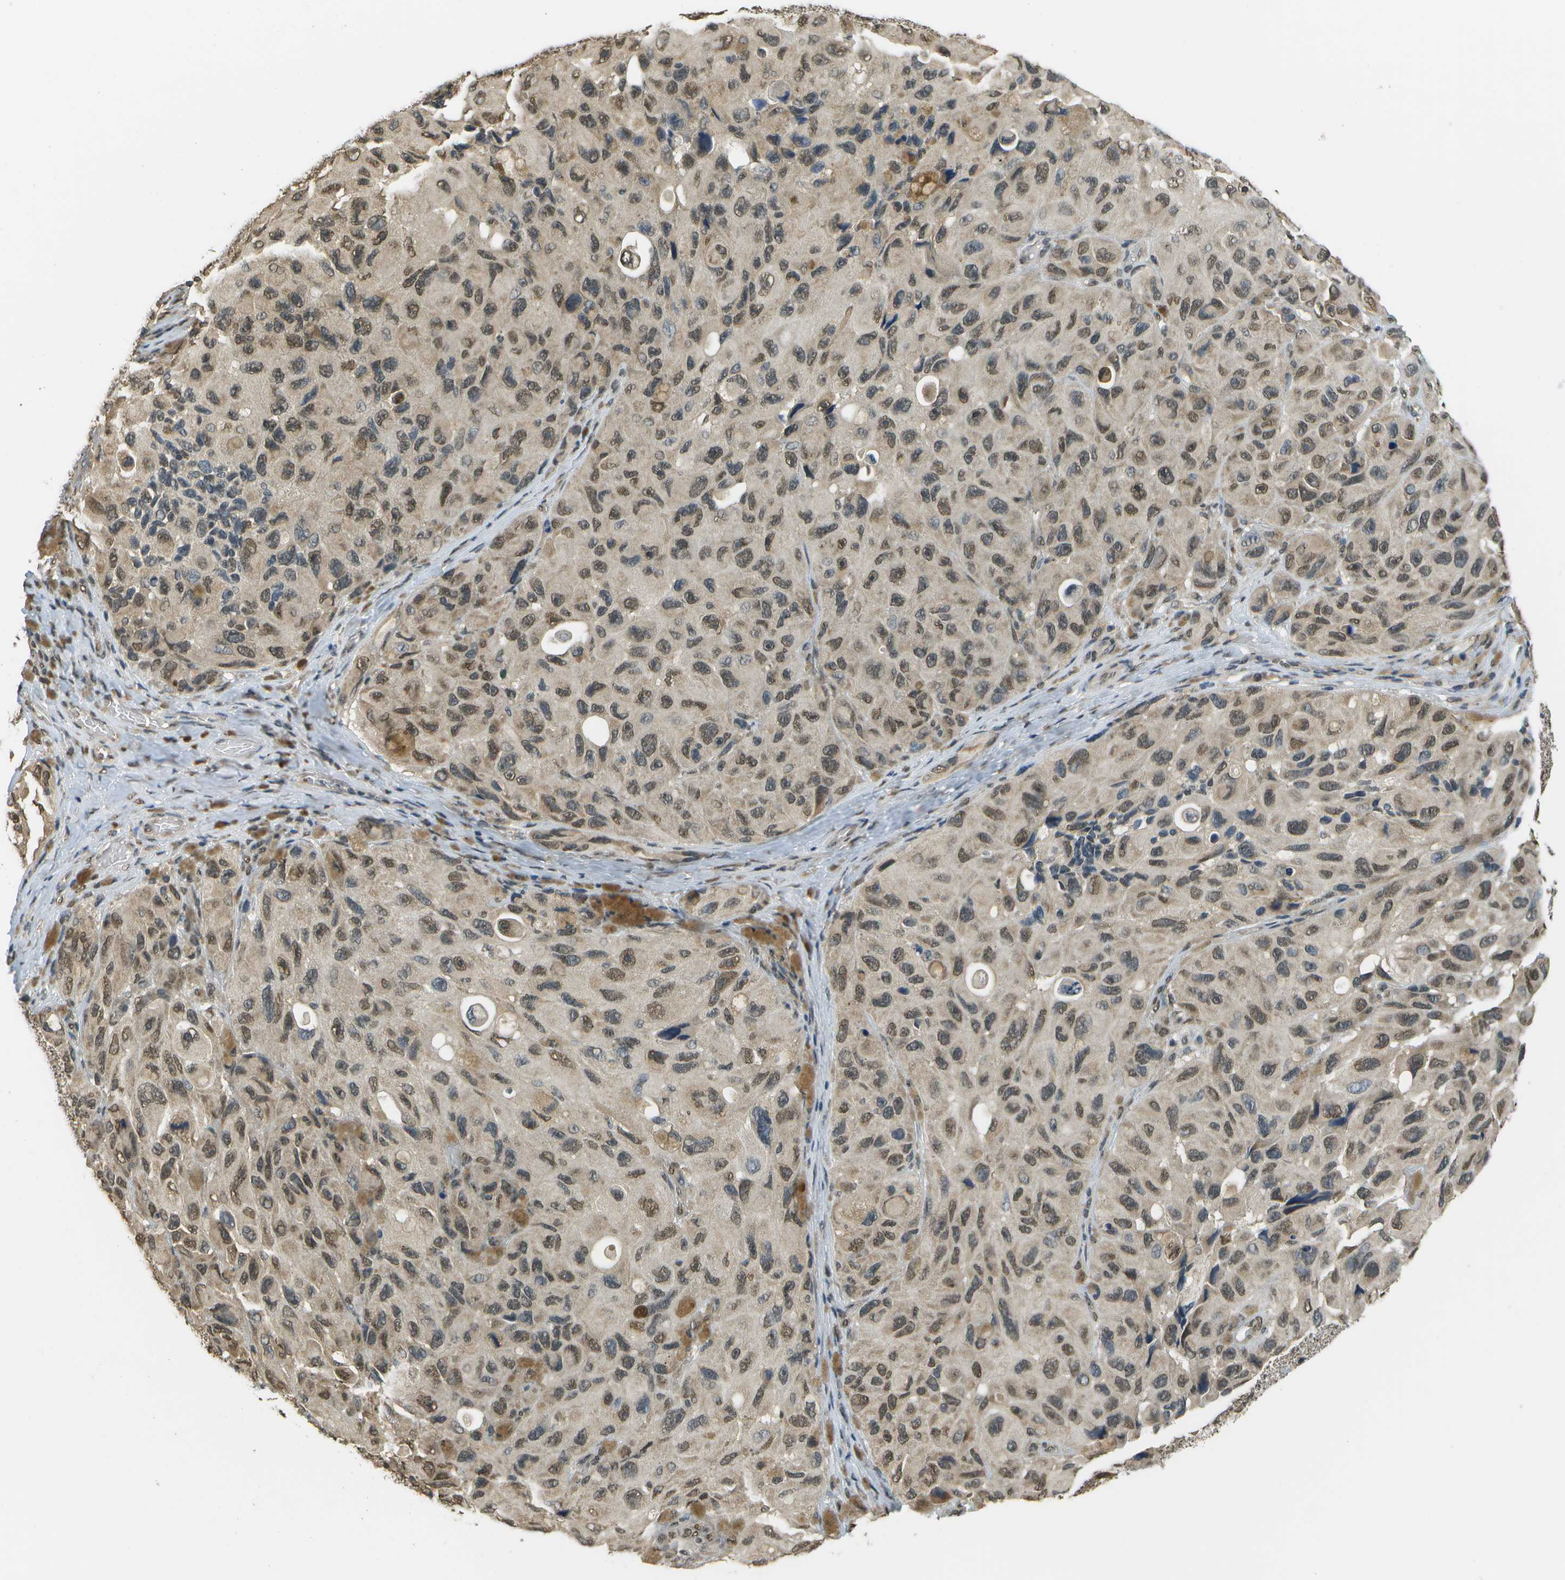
{"staining": {"intensity": "weak", "quantity": ">75%", "location": "cytoplasmic/membranous,nuclear"}, "tissue": "melanoma", "cell_type": "Tumor cells", "image_type": "cancer", "snomed": [{"axis": "morphology", "description": "Malignant melanoma, NOS"}, {"axis": "topography", "description": "Skin"}], "caption": "Malignant melanoma tissue exhibits weak cytoplasmic/membranous and nuclear expression in approximately >75% of tumor cells, visualized by immunohistochemistry.", "gene": "ABL2", "patient": {"sex": "female", "age": 73}}